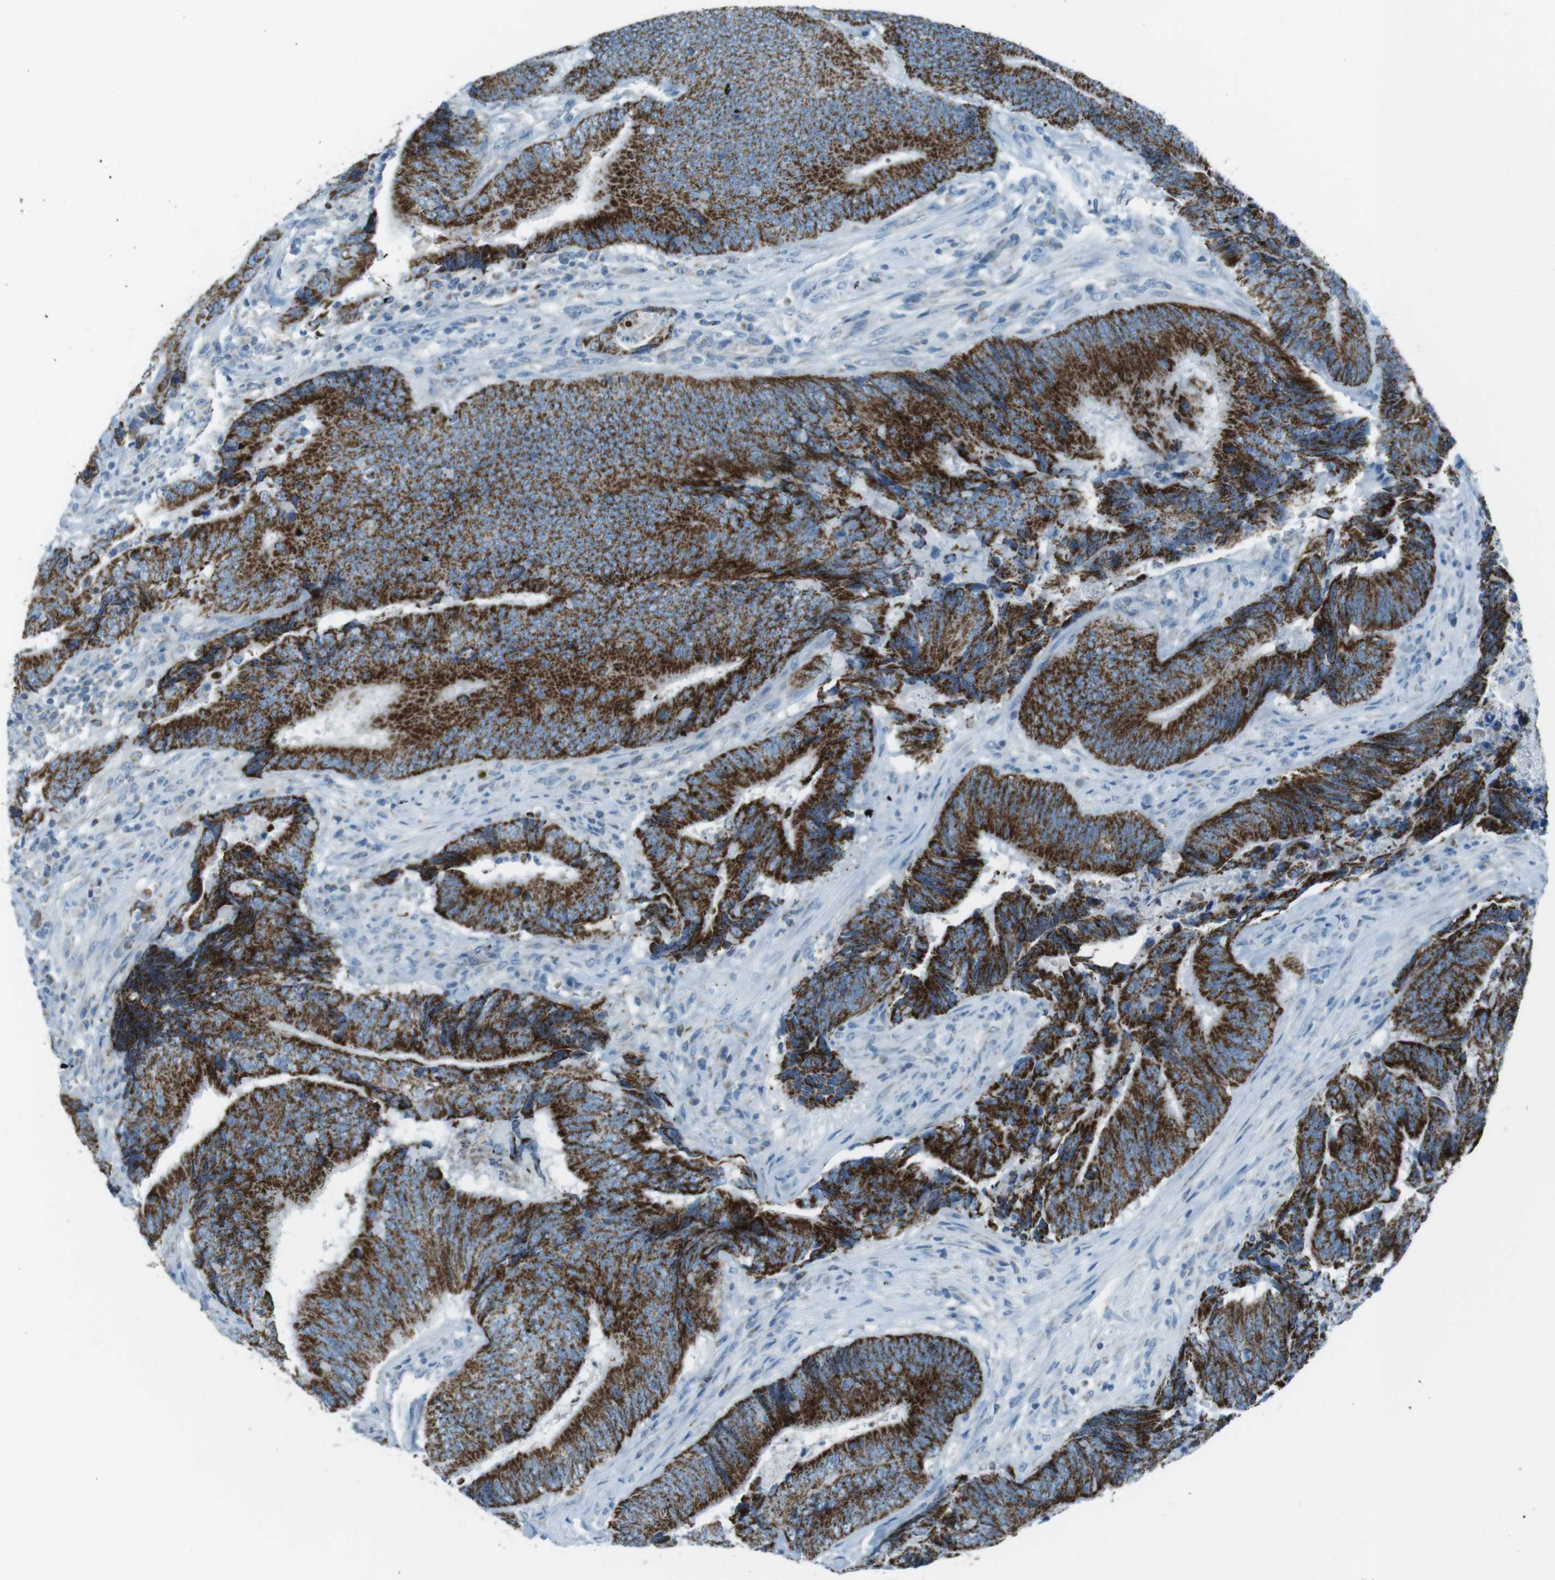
{"staining": {"intensity": "strong", "quantity": ">75%", "location": "cytoplasmic/membranous"}, "tissue": "colorectal cancer", "cell_type": "Tumor cells", "image_type": "cancer", "snomed": [{"axis": "morphology", "description": "Normal tissue, NOS"}, {"axis": "morphology", "description": "Adenocarcinoma, NOS"}, {"axis": "topography", "description": "Colon"}], "caption": "Colorectal adenocarcinoma stained with a protein marker shows strong staining in tumor cells.", "gene": "DNAJA3", "patient": {"sex": "male", "age": 56}}